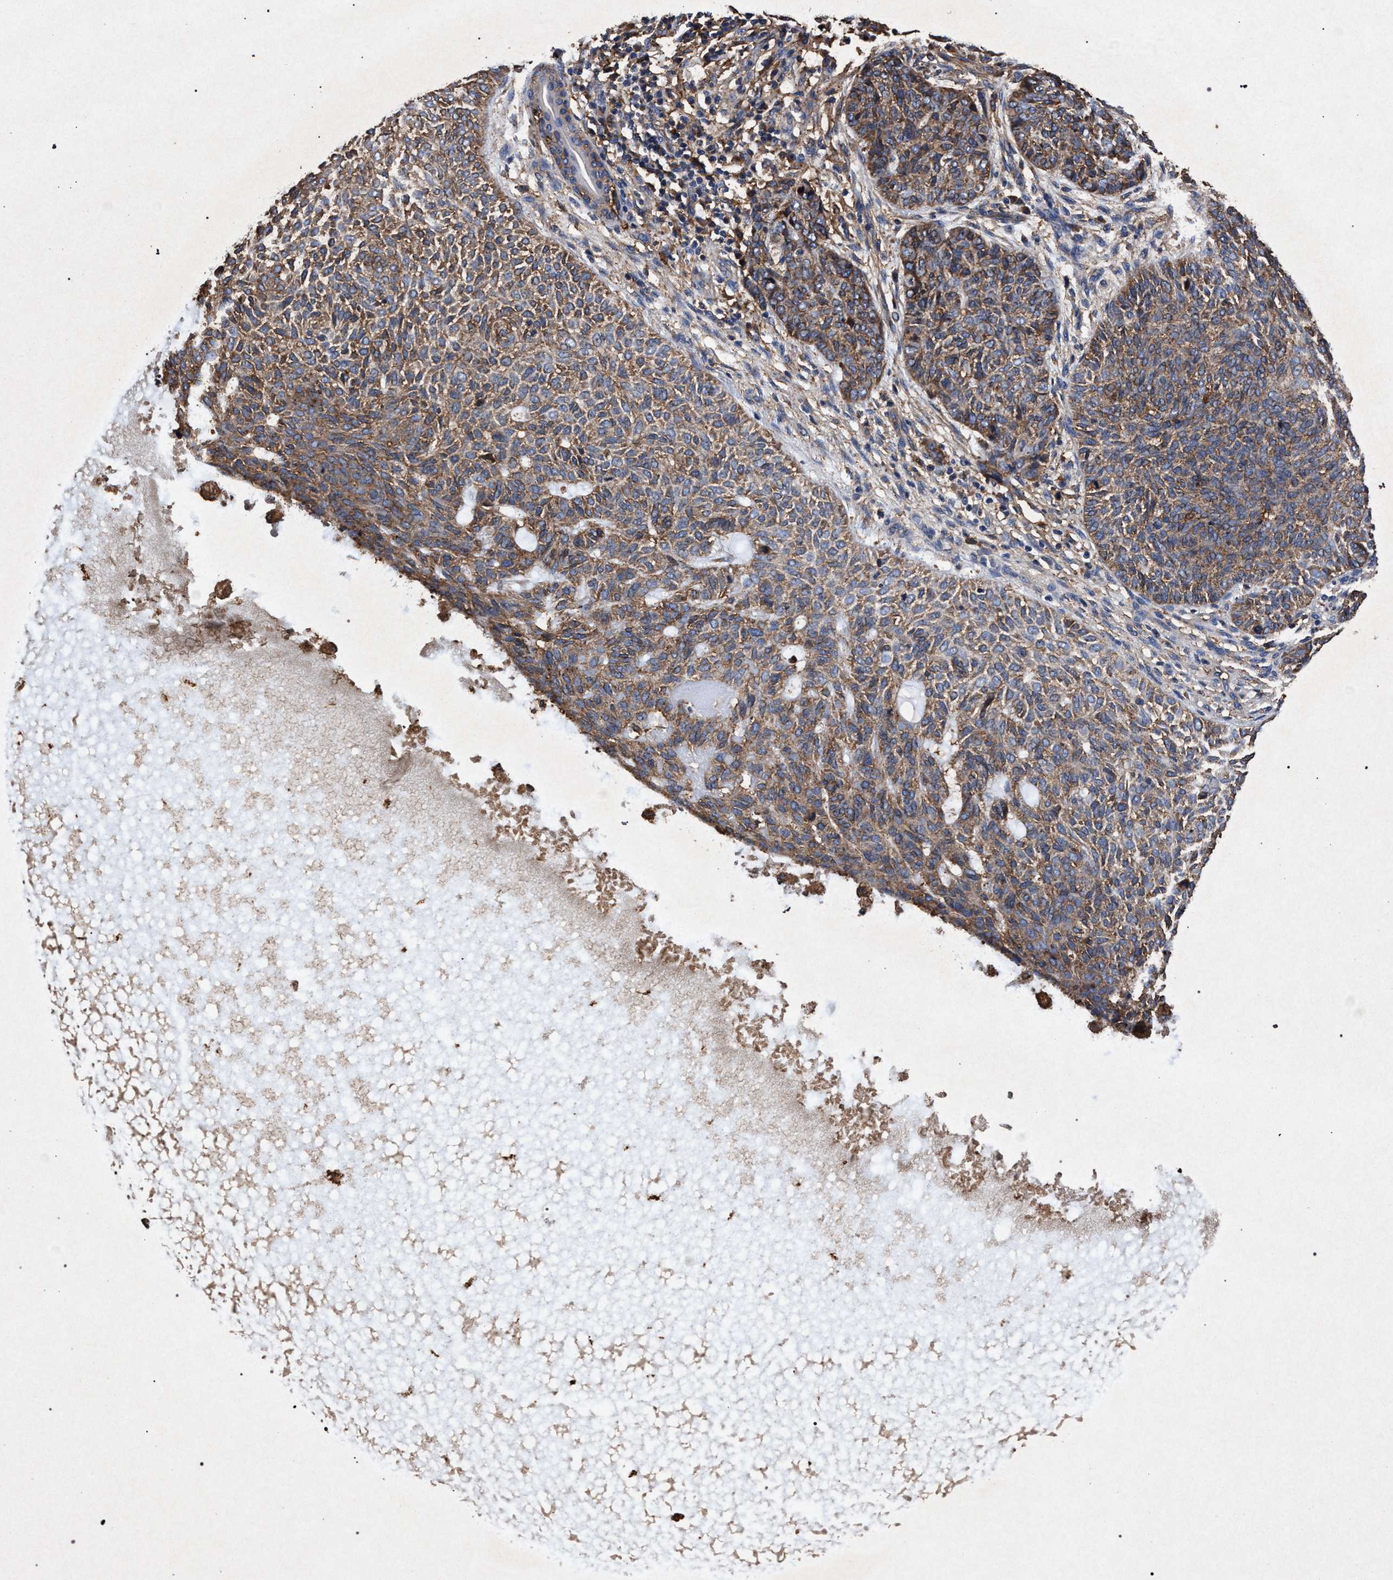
{"staining": {"intensity": "moderate", "quantity": ">75%", "location": "cytoplasmic/membranous"}, "tissue": "skin cancer", "cell_type": "Tumor cells", "image_type": "cancer", "snomed": [{"axis": "morphology", "description": "Basal cell carcinoma"}, {"axis": "topography", "description": "Skin"}], "caption": "A medium amount of moderate cytoplasmic/membranous positivity is appreciated in approximately >75% of tumor cells in skin basal cell carcinoma tissue.", "gene": "MARCKS", "patient": {"sex": "male", "age": 87}}